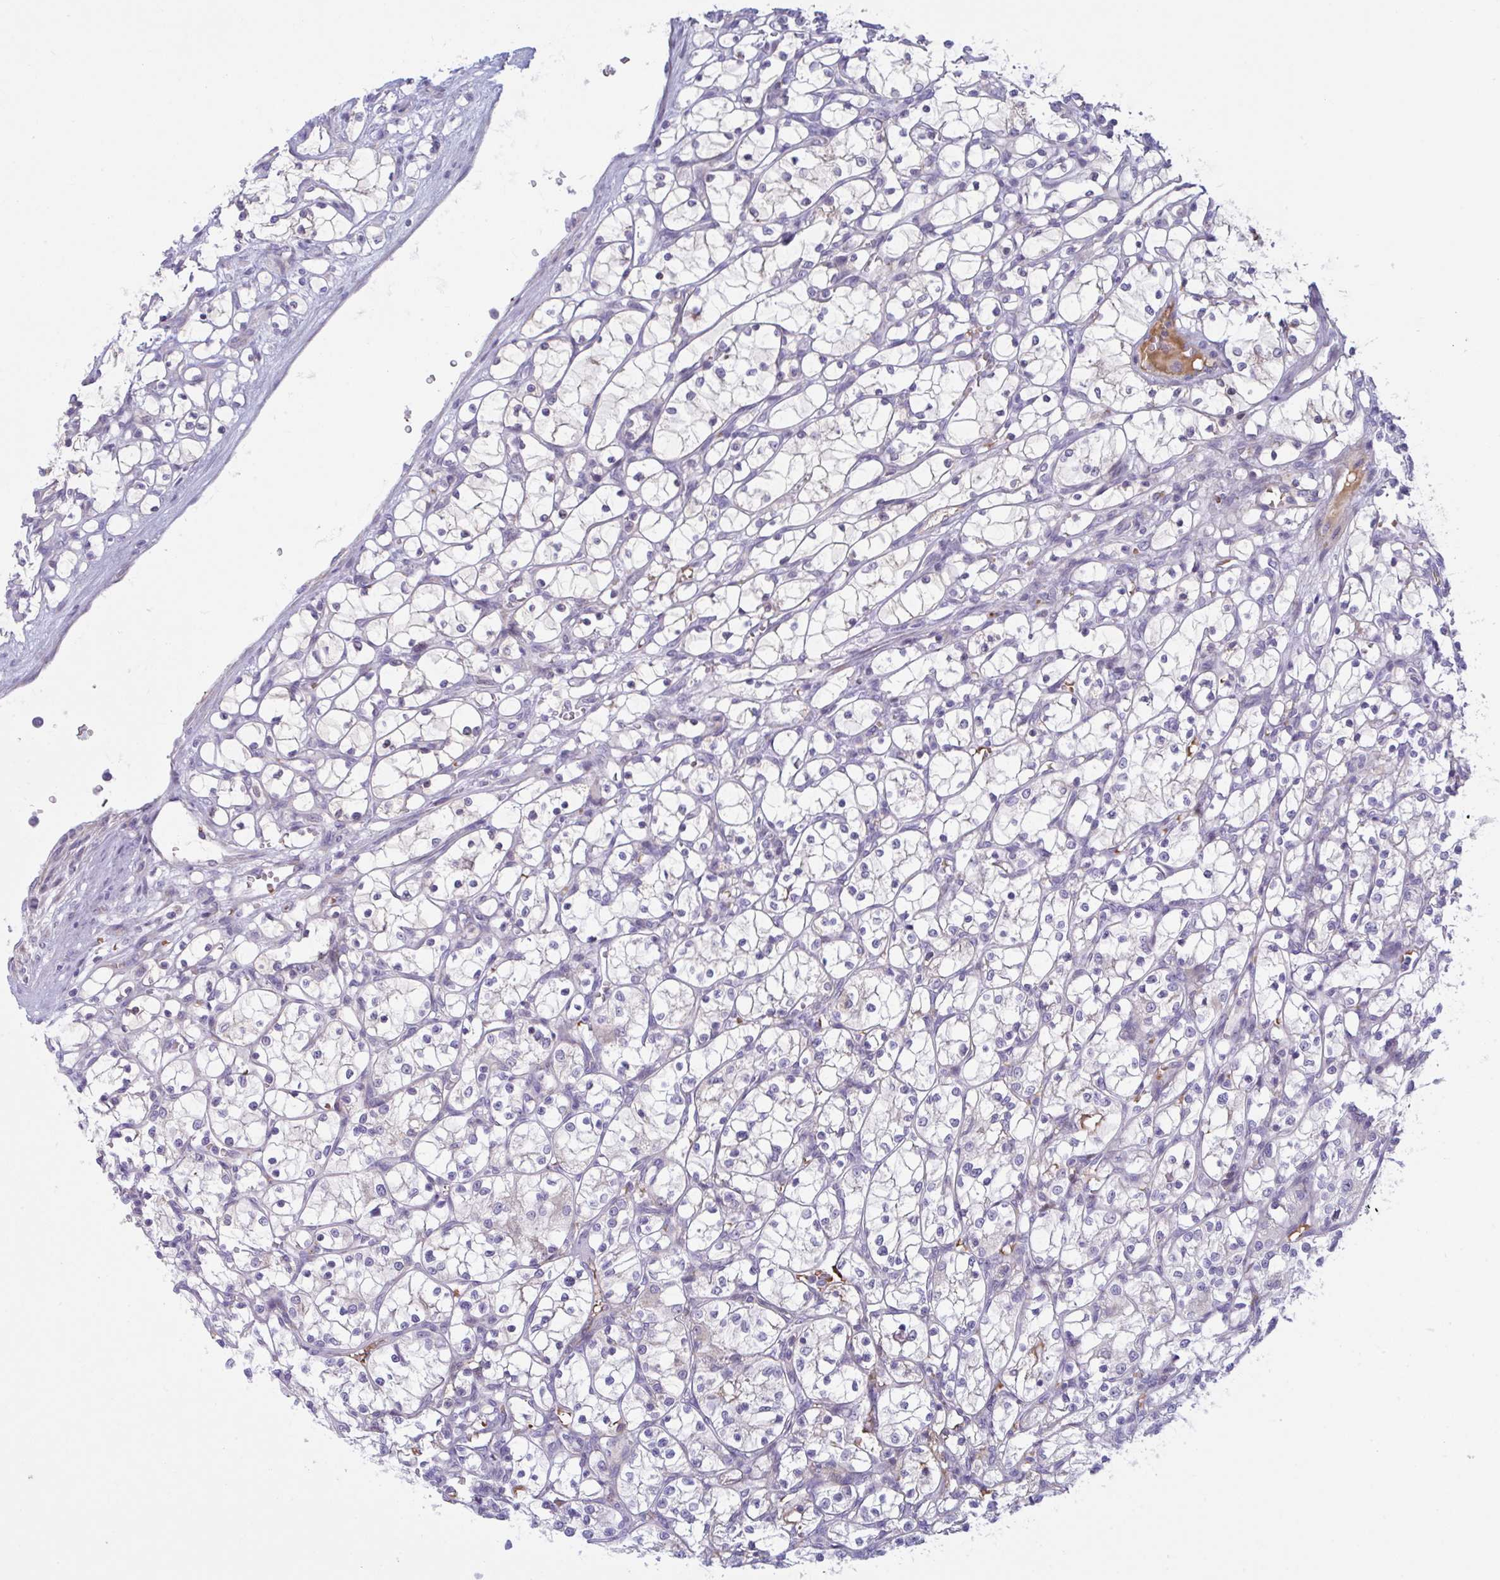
{"staining": {"intensity": "negative", "quantity": "none", "location": "none"}, "tissue": "renal cancer", "cell_type": "Tumor cells", "image_type": "cancer", "snomed": [{"axis": "morphology", "description": "Adenocarcinoma, NOS"}, {"axis": "topography", "description": "Kidney"}], "caption": "High magnification brightfield microscopy of renal cancer stained with DAB (brown) and counterstained with hematoxylin (blue): tumor cells show no significant staining.", "gene": "VWC2", "patient": {"sex": "female", "age": 69}}